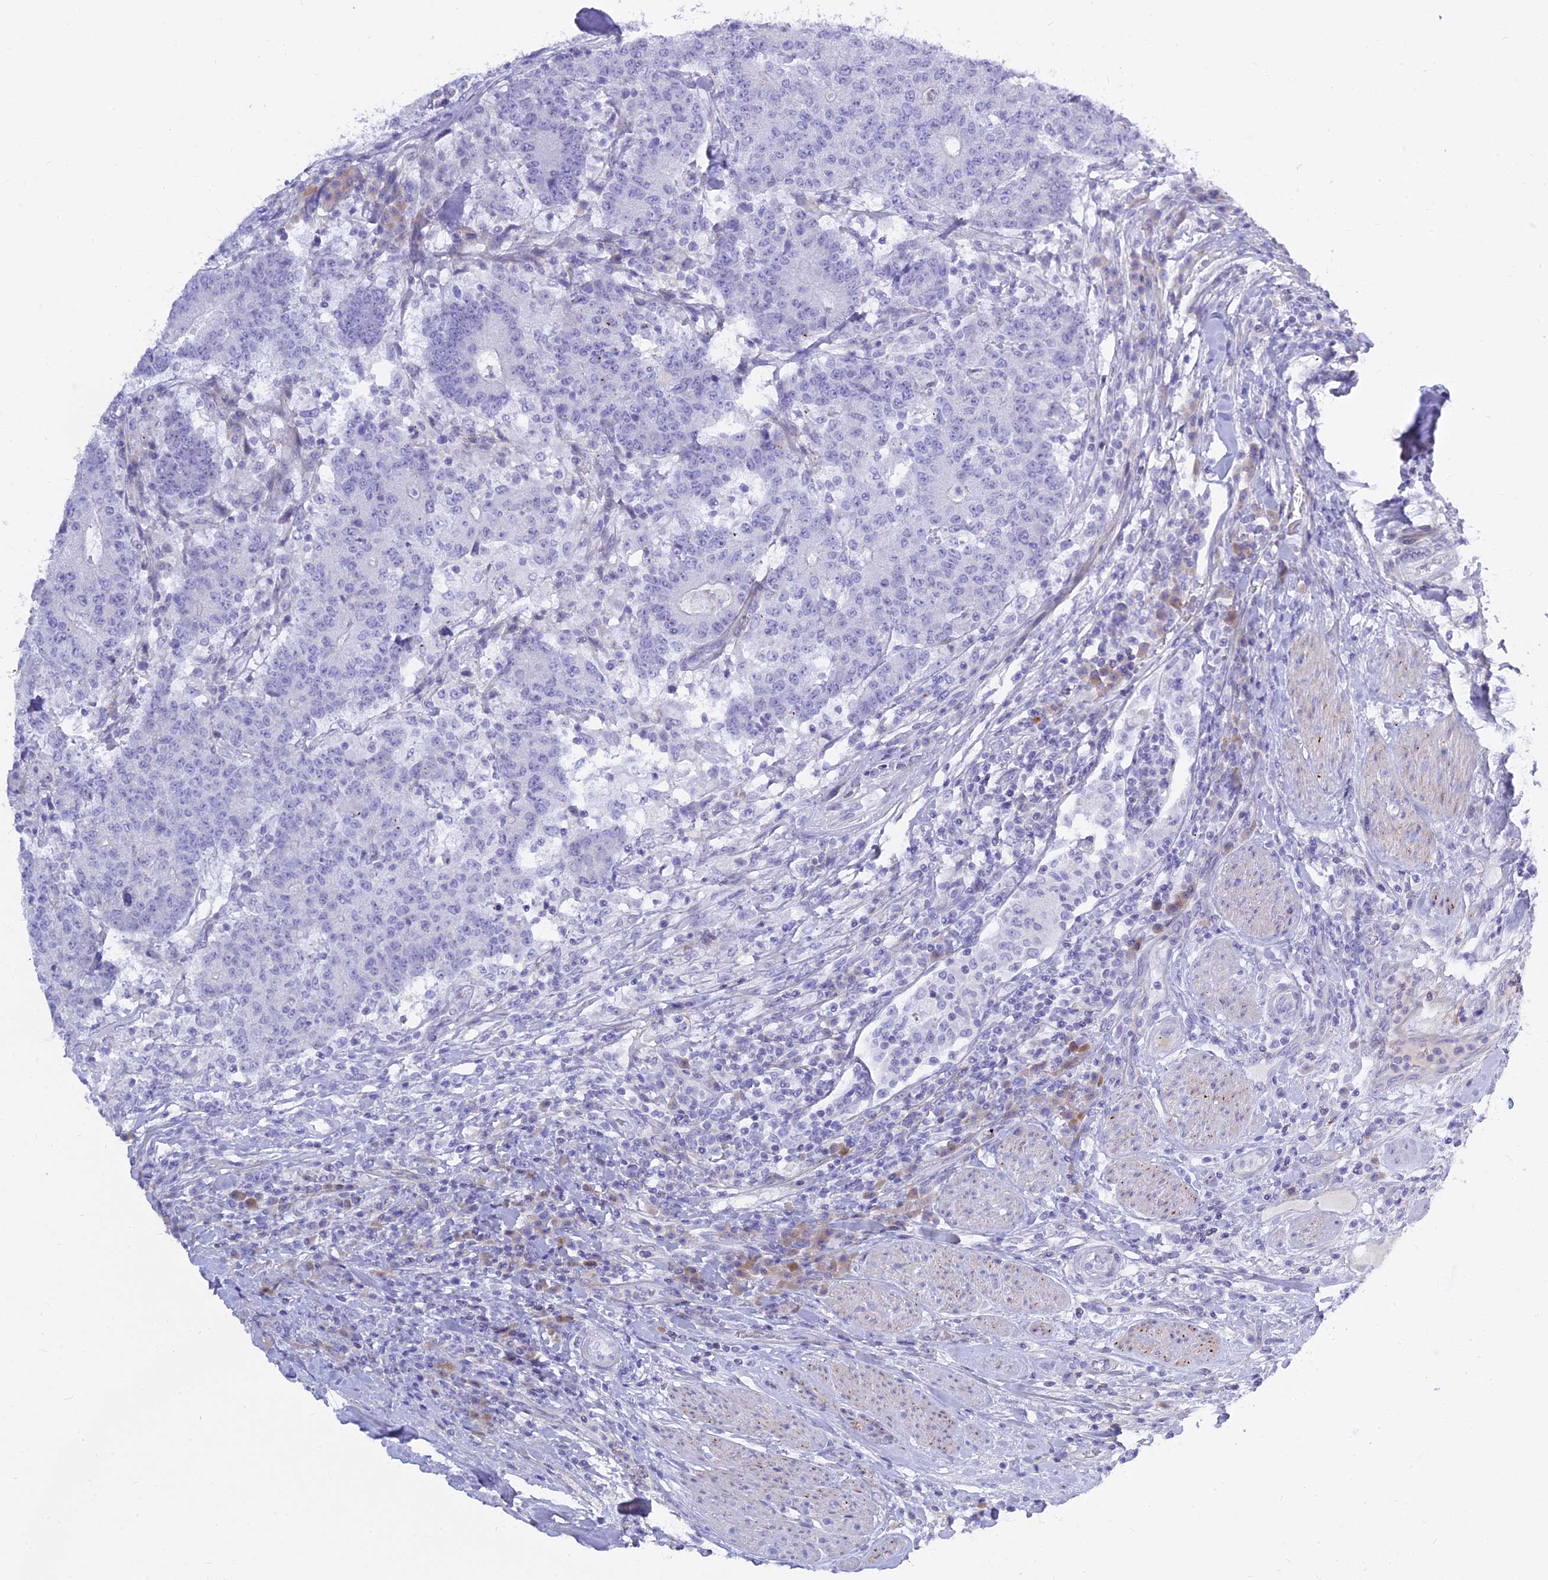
{"staining": {"intensity": "negative", "quantity": "none", "location": "none"}, "tissue": "colorectal cancer", "cell_type": "Tumor cells", "image_type": "cancer", "snomed": [{"axis": "morphology", "description": "Adenocarcinoma, NOS"}, {"axis": "topography", "description": "Colon"}], "caption": "Immunohistochemistry photomicrograph of neoplastic tissue: adenocarcinoma (colorectal) stained with DAB reveals no significant protein expression in tumor cells.", "gene": "MBD3L1", "patient": {"sex": "female", "age": 75}}